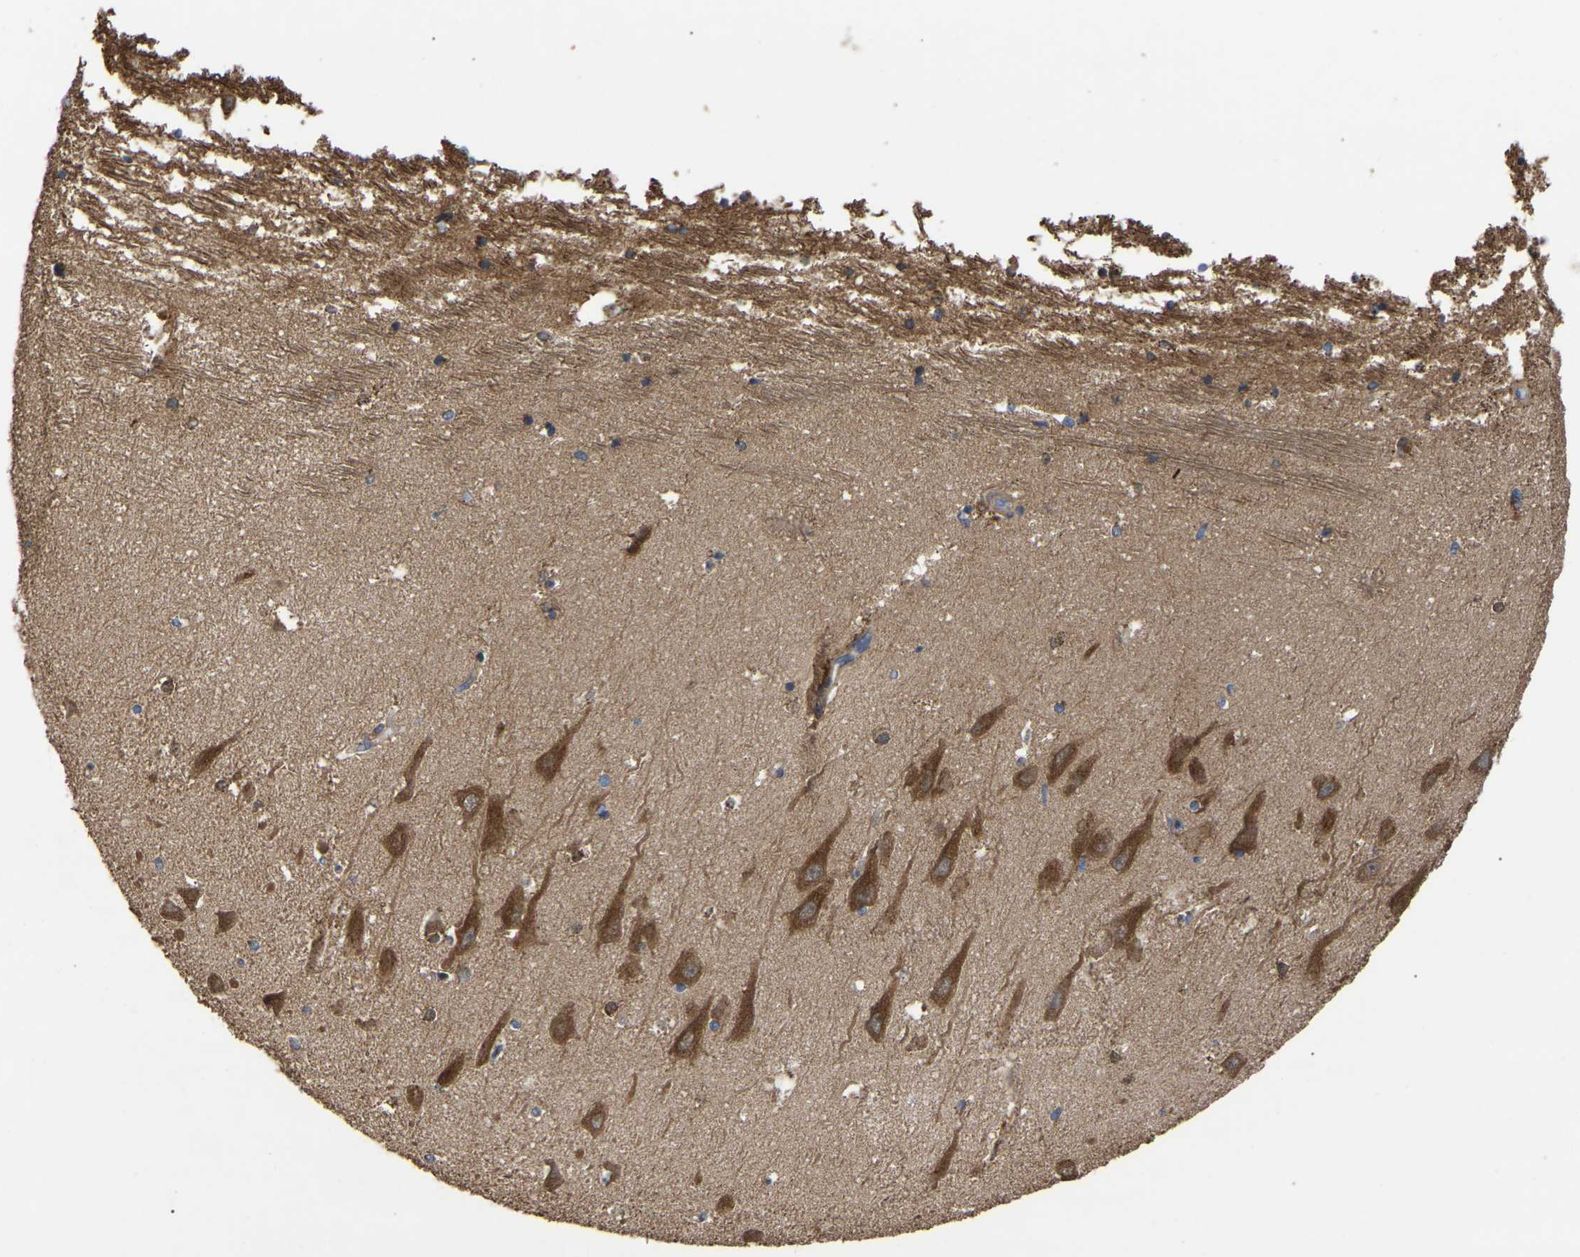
{"staining": {"intensity": "negative", "quantity": "none", "location": "none"}, "tissue": "hippocampus", "cell_type": "Glial cells", "image_type": "normal", "snomed": [{"axis": "morphology", "description": "Normal tissue, NOS"}, {"axis": "topography", "description": "Hippocampus"}], "caption": "Hippocampus was stained to show a protein in brown. There is no significant staining in glial cells. (DAB immunohistochemistry (IHC) with hematoxylin counter stain).", "gene": "GCC1", "patient": {"sex": "male", "age": 45}}